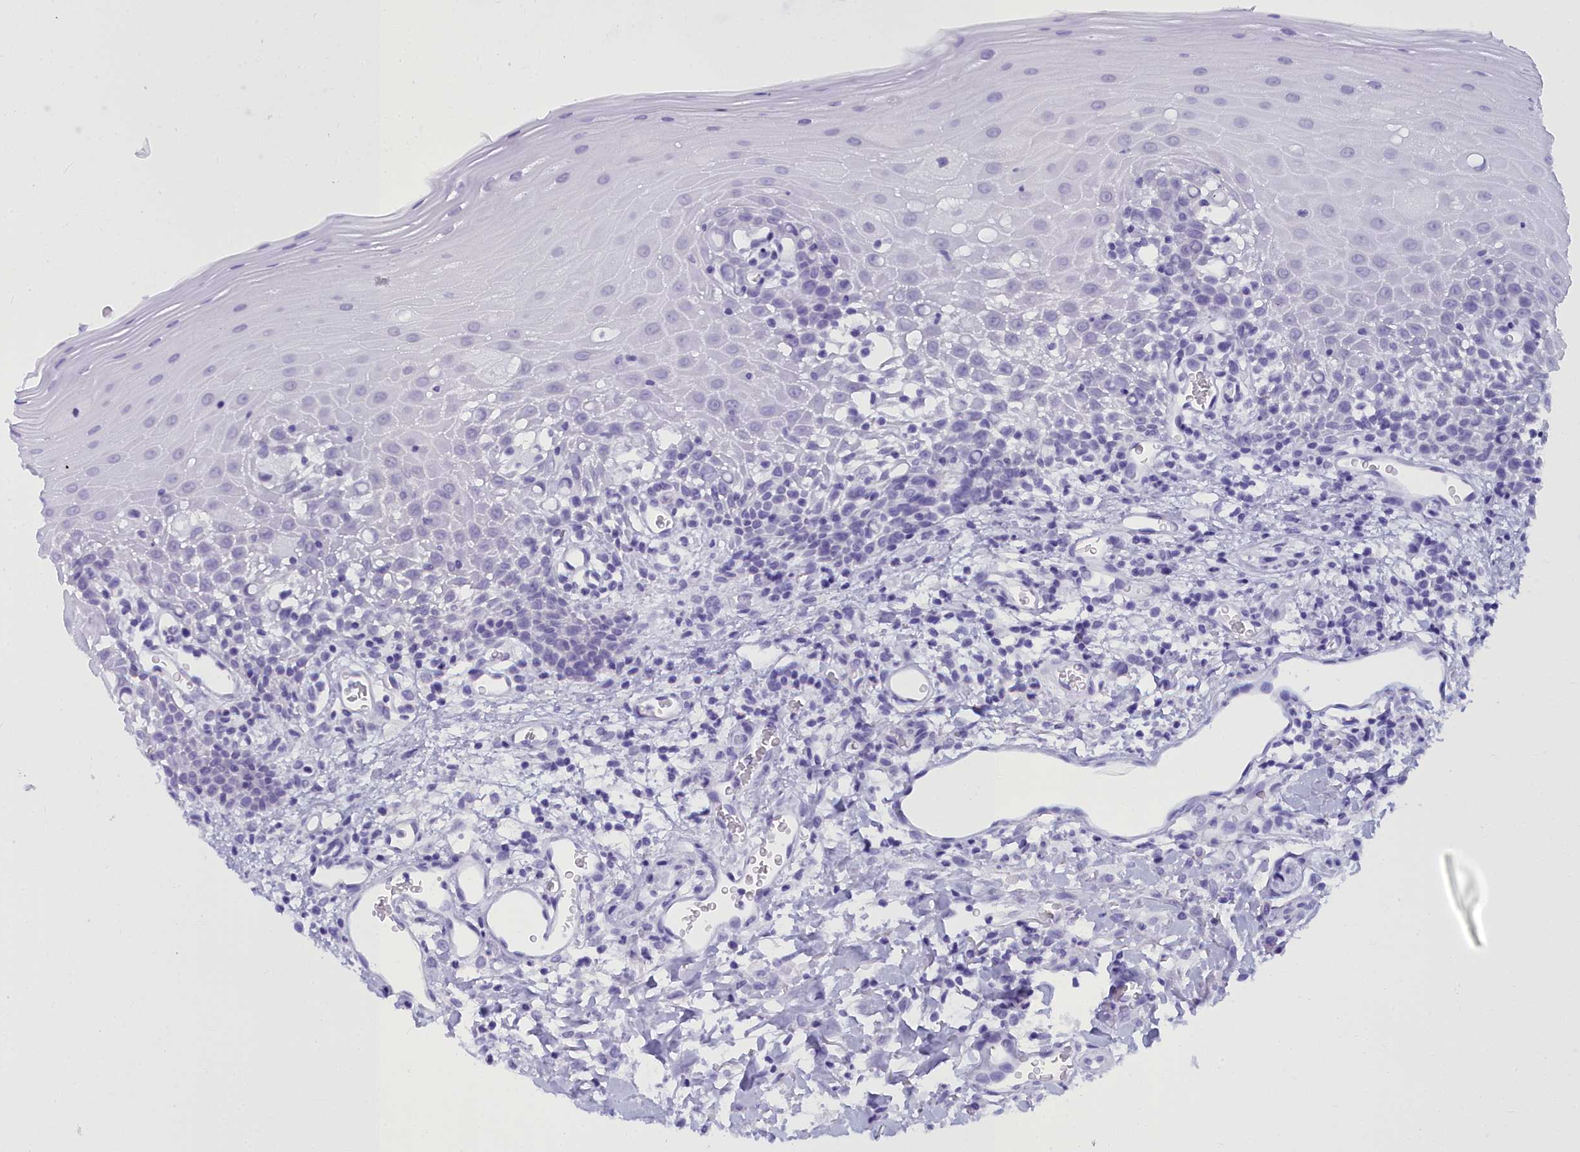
{"staining": {"intensity": "weak", "quantity": "25%-75%", "location": "nuclear"}, "tissue": "oral mucosa", "cell_type": "Squamous epithelial cells", "image_type": "normal", "snomed": [{"axis": "morphology", "description": "Normal tissue, NOS"}, {"axis": "topography", "description": "Oral tissue"}], "caption": "Immunohistochemical staining of benign human oral mucosa displays low levels of weak nuclear expression in approximately 25%-75% of squamous epithelial cells. (brown staining indicates protein expression, while blue staining denotes nuclei).", "gene": "GLYATL3", "patient": {"sex": "female", "age": 70}}